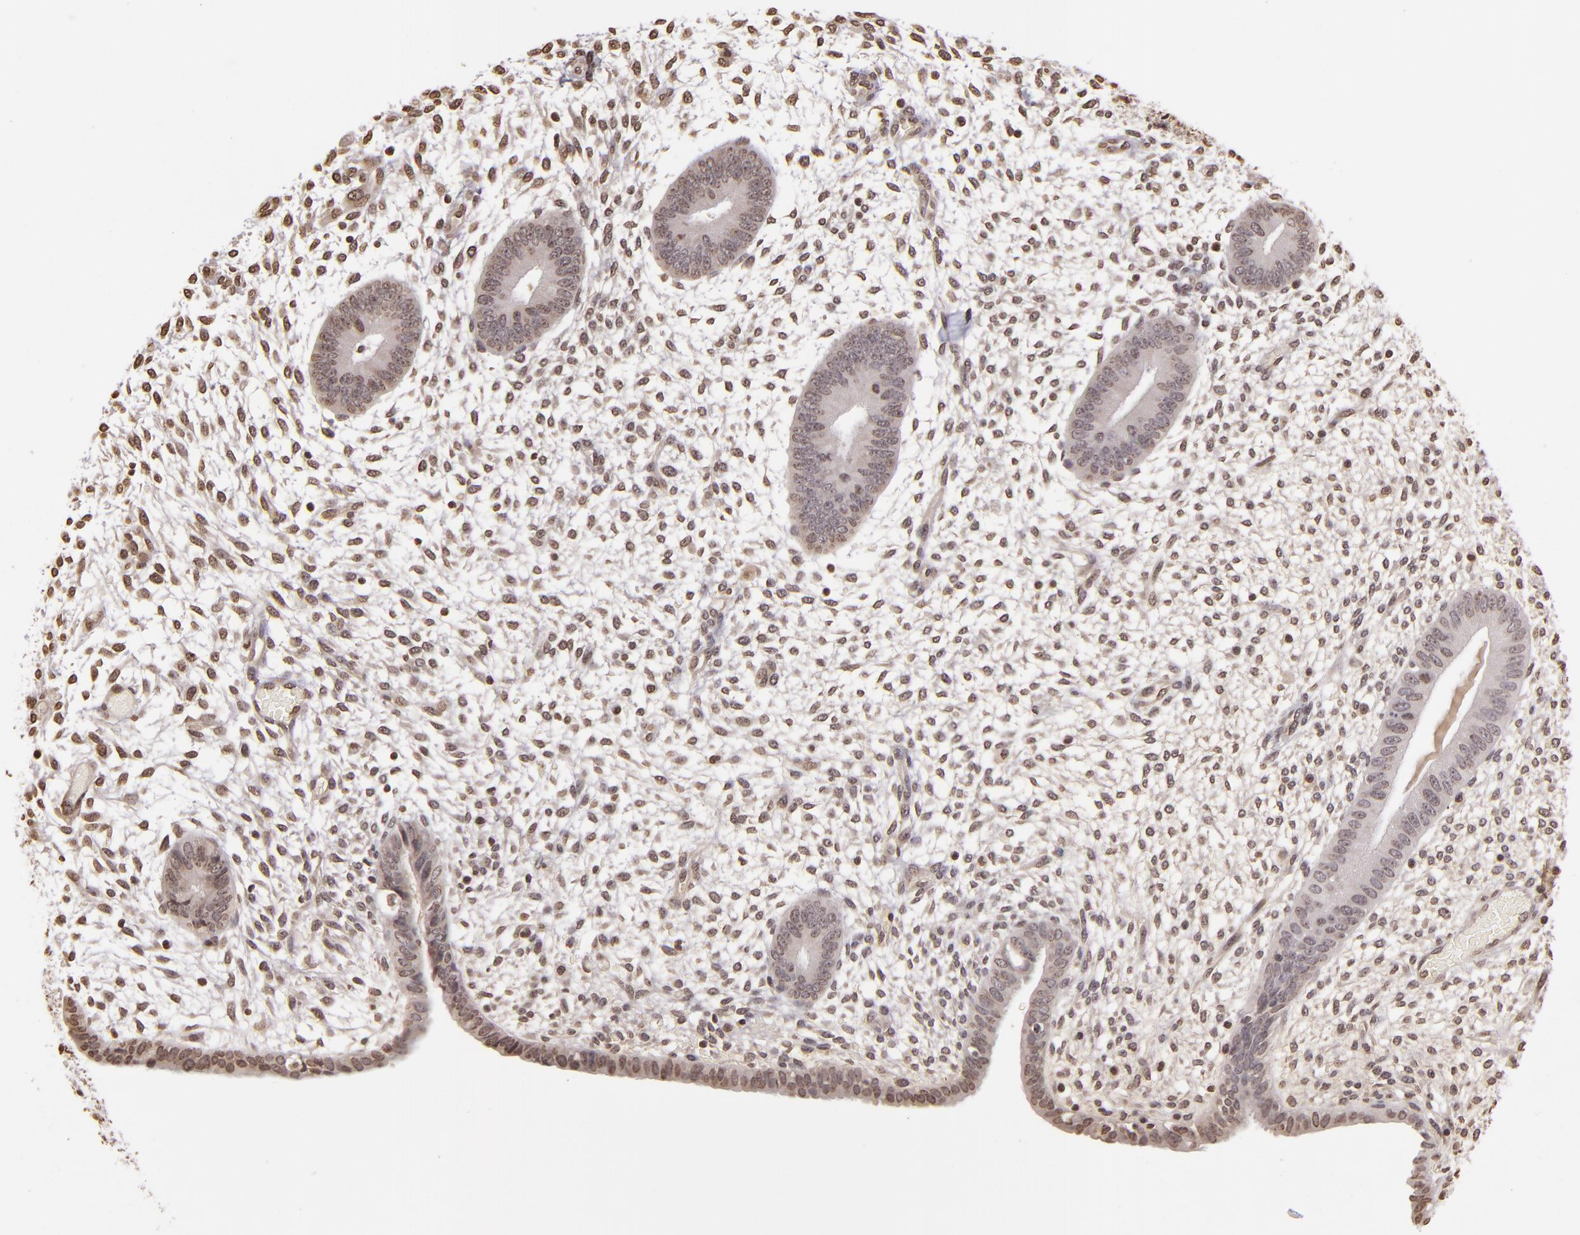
{"staining": {"intensity": "weak", "quantity": "25%-75%", "location": "nuclear"}, "tissue": "endometrium", "cell_type": "Cells in endometrial stroma", "image_type": "normal", "snomed": [{"axis": "morphology", "description": "Normal tissue, NOS"}, {"axis": "topography", "description": "Endometrium"}], "caption": "Protein positivity by IHC displays weak nuclear expression in about 25%-75% of cells in endometrial stroma in normal endometrium. (DAB (3,3'-diaminobenzidine) IHC, brown staining for protein, blue staining for nuclei).", "gene": "THRB", "patient": {"sex": "female", "age": 42}}